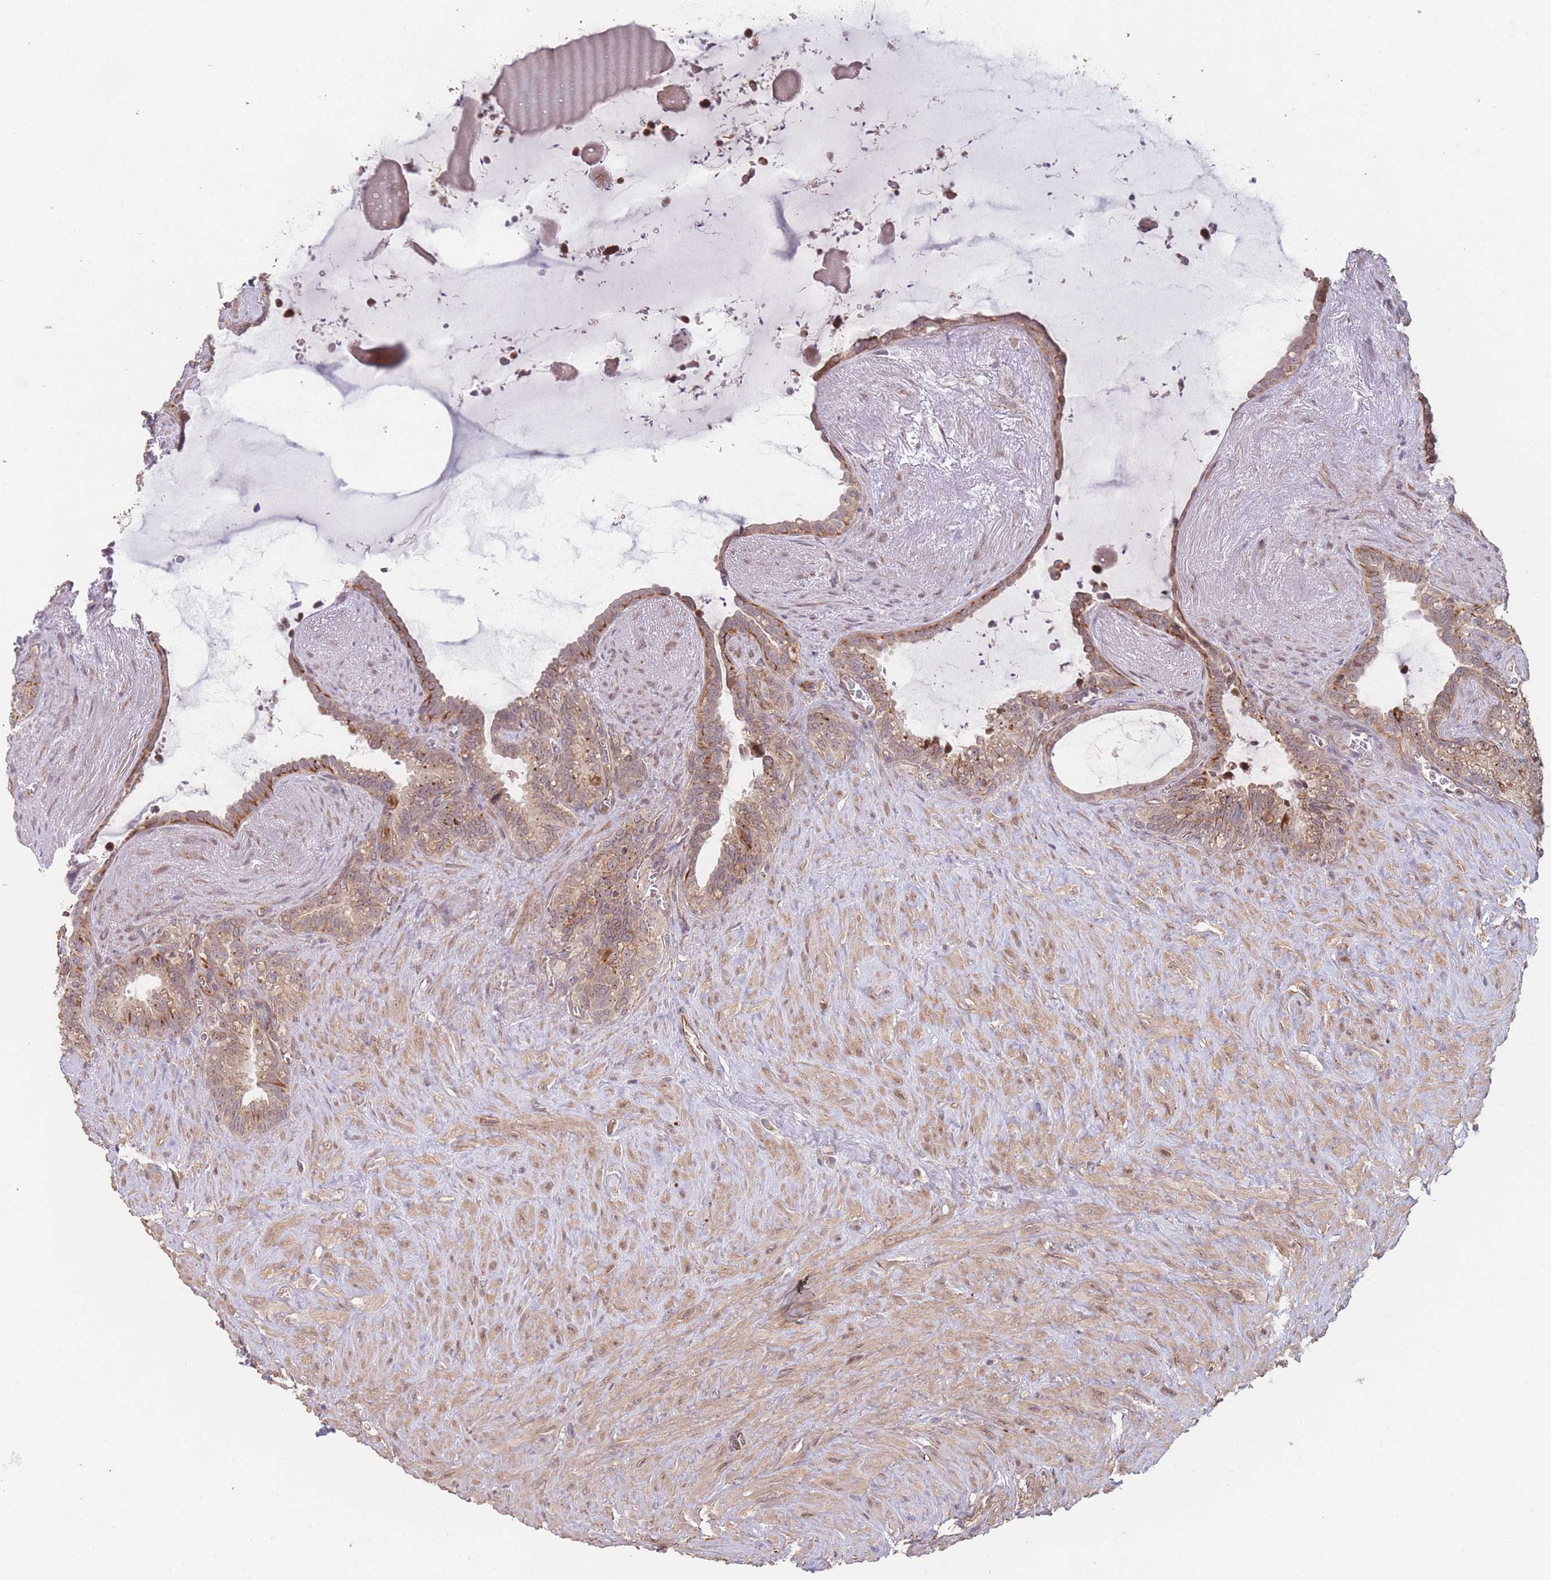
{"staining": {"intensity": "moderate", "quantity": ">75%", "location": "cytoplasmic/membranous"}, "tissue": "seminal vesicle", "cell_type": "Glandular cells", "image_type": "normal", "snomed": [{"axis": "morphology", "description": "Normal tissue, NOS"}, {"axis": "topography", "description": "Prostate"}, {"axis": "topography", "description": "Seminal veicle"}], "caption": "IHC staining of normal seminal vesicle, which exhibits medium levels of moderate cytoplasmic/membranous expression in approximately >75% of glandular cells indicating moderate cytoplasmic/membranous protein expression. The staining was performed using DAB (brown) for protein detection and nuclei were counterstained in hematoxylin (blue).", "gene": "PXMP4", "patient": {"sex": "male", "age": 58}}